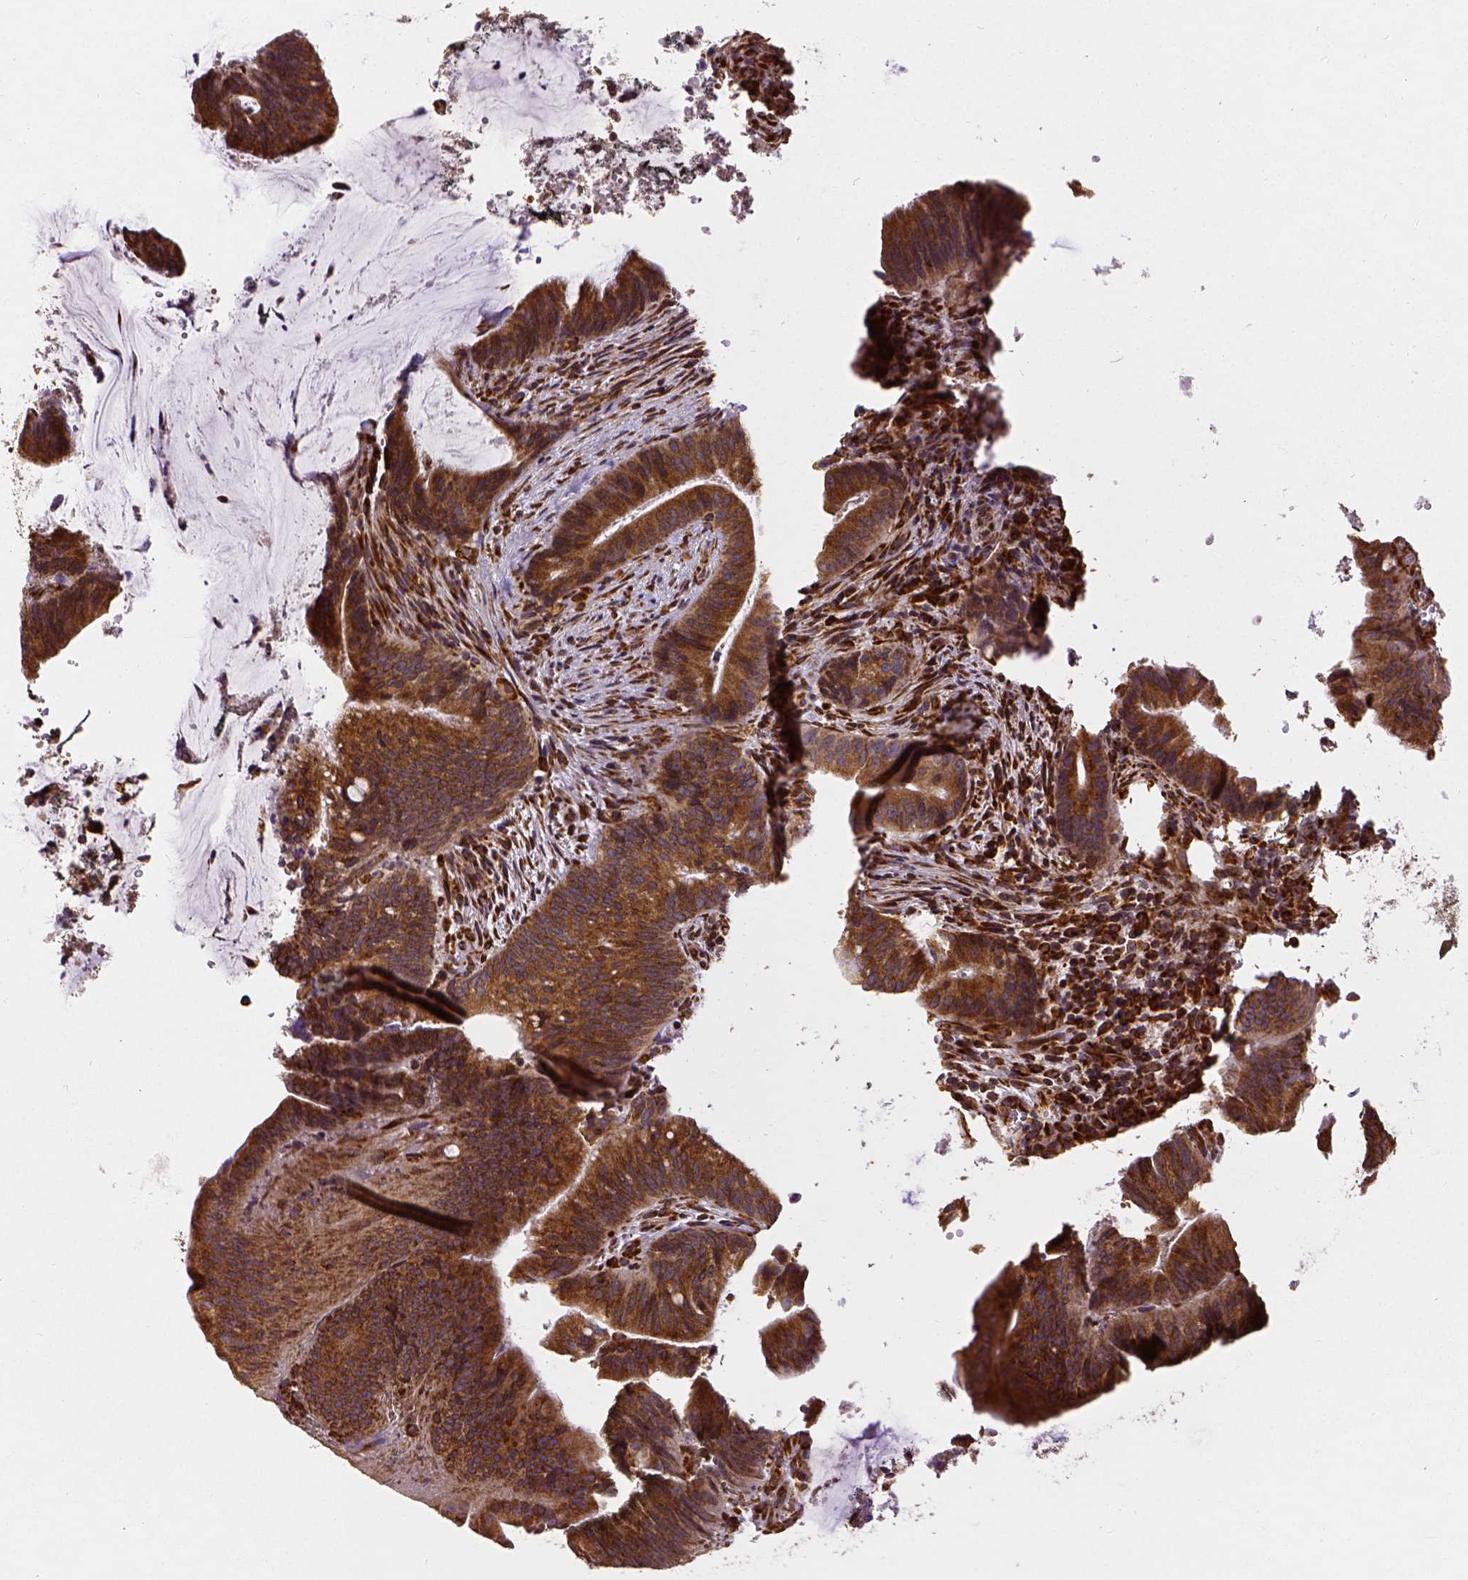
{"staining": {"intensity": "strong", "quantity": ">75%", "location": "cytoplasmic/membranous"}, "tissue": "colorectal cancer", "cell_type": "Tumor cells", "image_type": "cancer", "snomed": [{"axis": "morphology", "description": "Adenocarcinoma, NOS"}, {"axis": "topography", "description": "Colon"}], "caption": "Immunohistochemistry image of human colorectal cancer (adenocarcinoma) stained for a protein (brown), which displays high levels of strong cytoplasmic/membranous staining in approximately >75% of tumor cells.", "gene": "MTDH", "patient": {"sex": "female", "age": 43}}